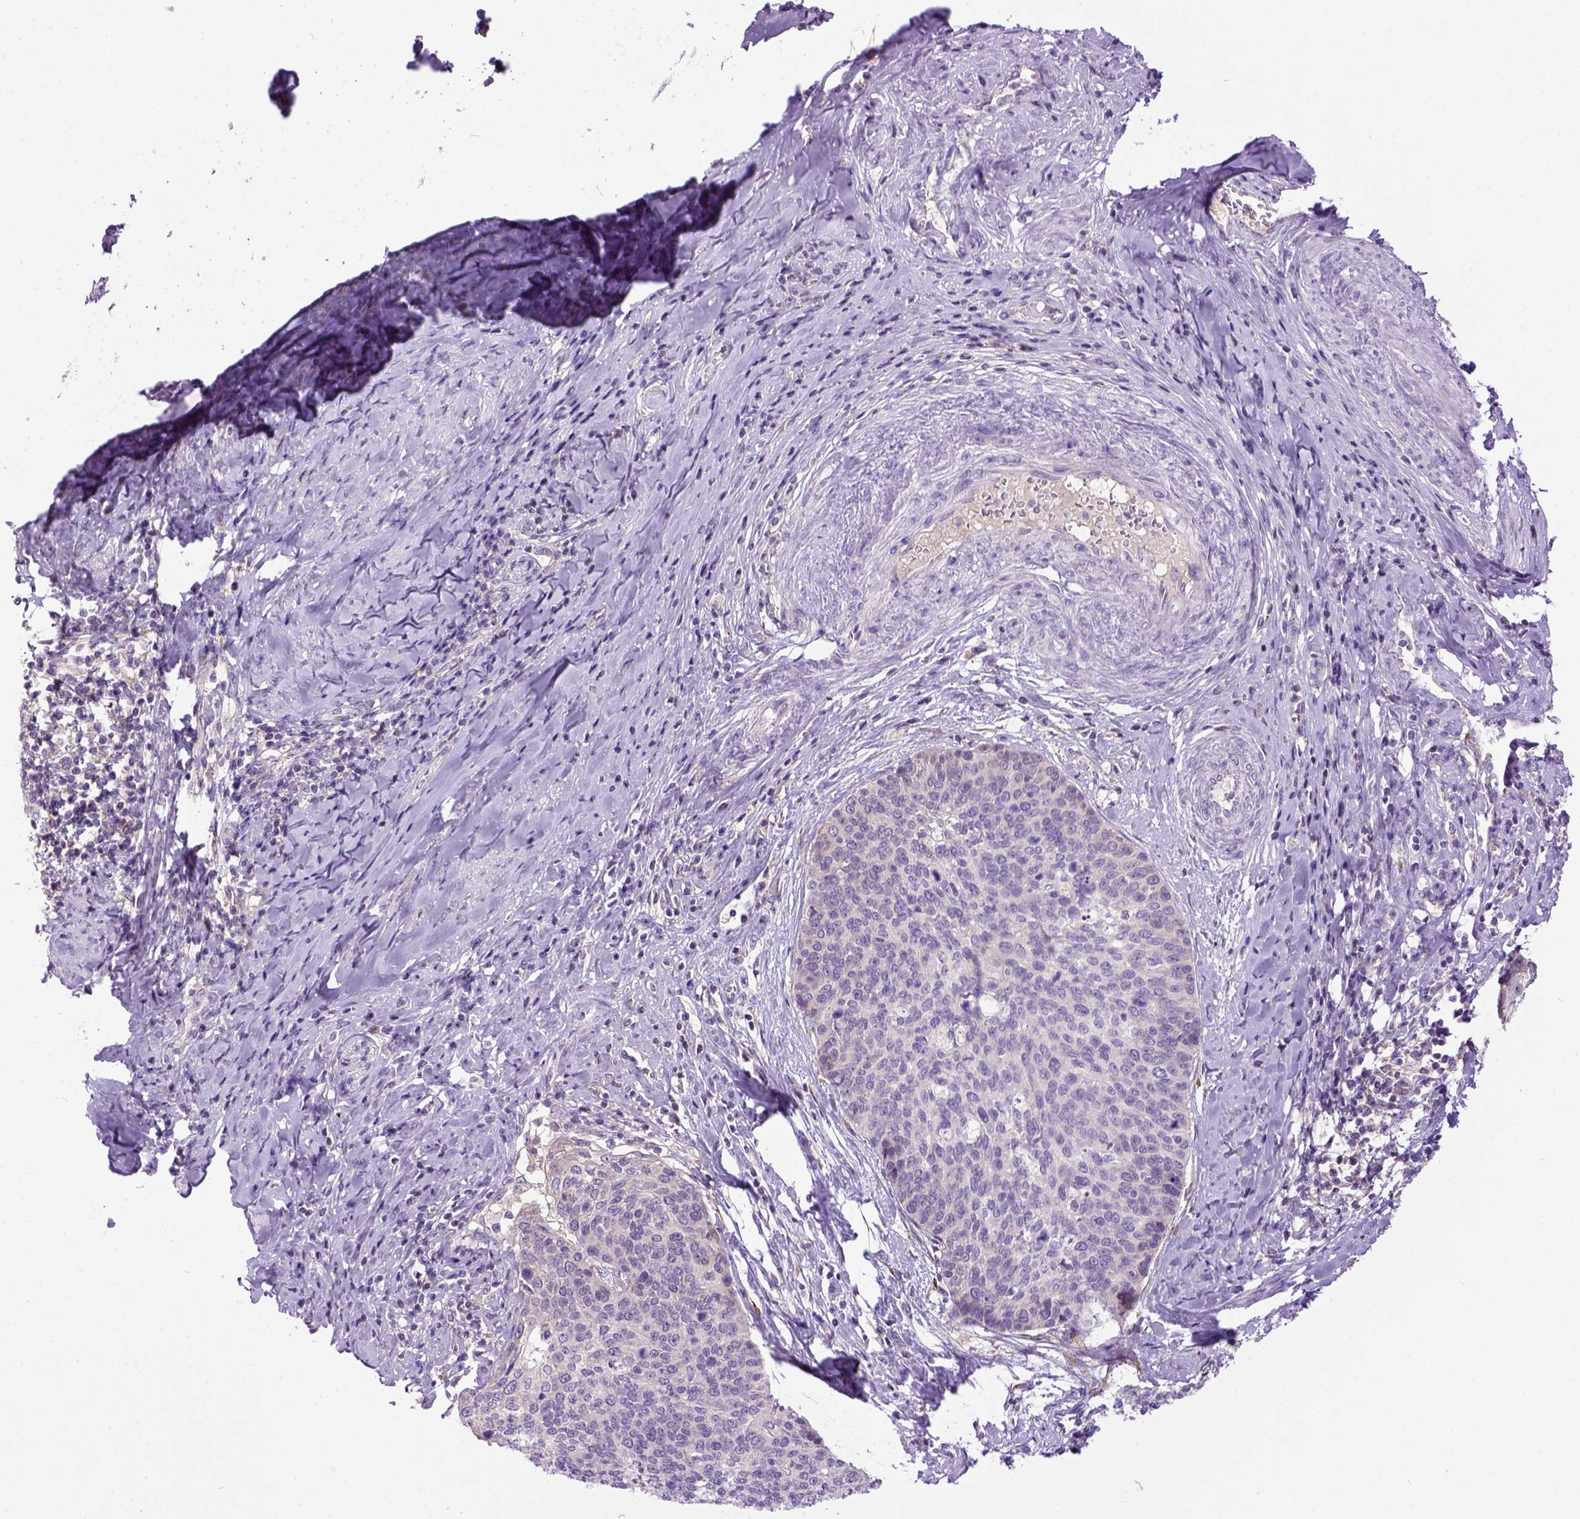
{"staining": {"intensity": "negative", "quantity": "none", "location": "none"}, "tissue": "cervical cancer", "cell_type": "Tumor cells", "image_type": "cancer", "snomed": [{"axis": "morphology", "description": "Squamous cell carcinoma, NOS"}, {"axis": "topography", "description": "Cervix"}], "caption": "The image exhibits no staining of tumor cells in cervical cancer. (Stains: DAB immunohistochemistry (IHC) with hematoxylin counter stain, Microscopy: brightfield microscopy at high magnification).", "gene": "NEK5", "patient": {"sex": "female", "age": 69}}